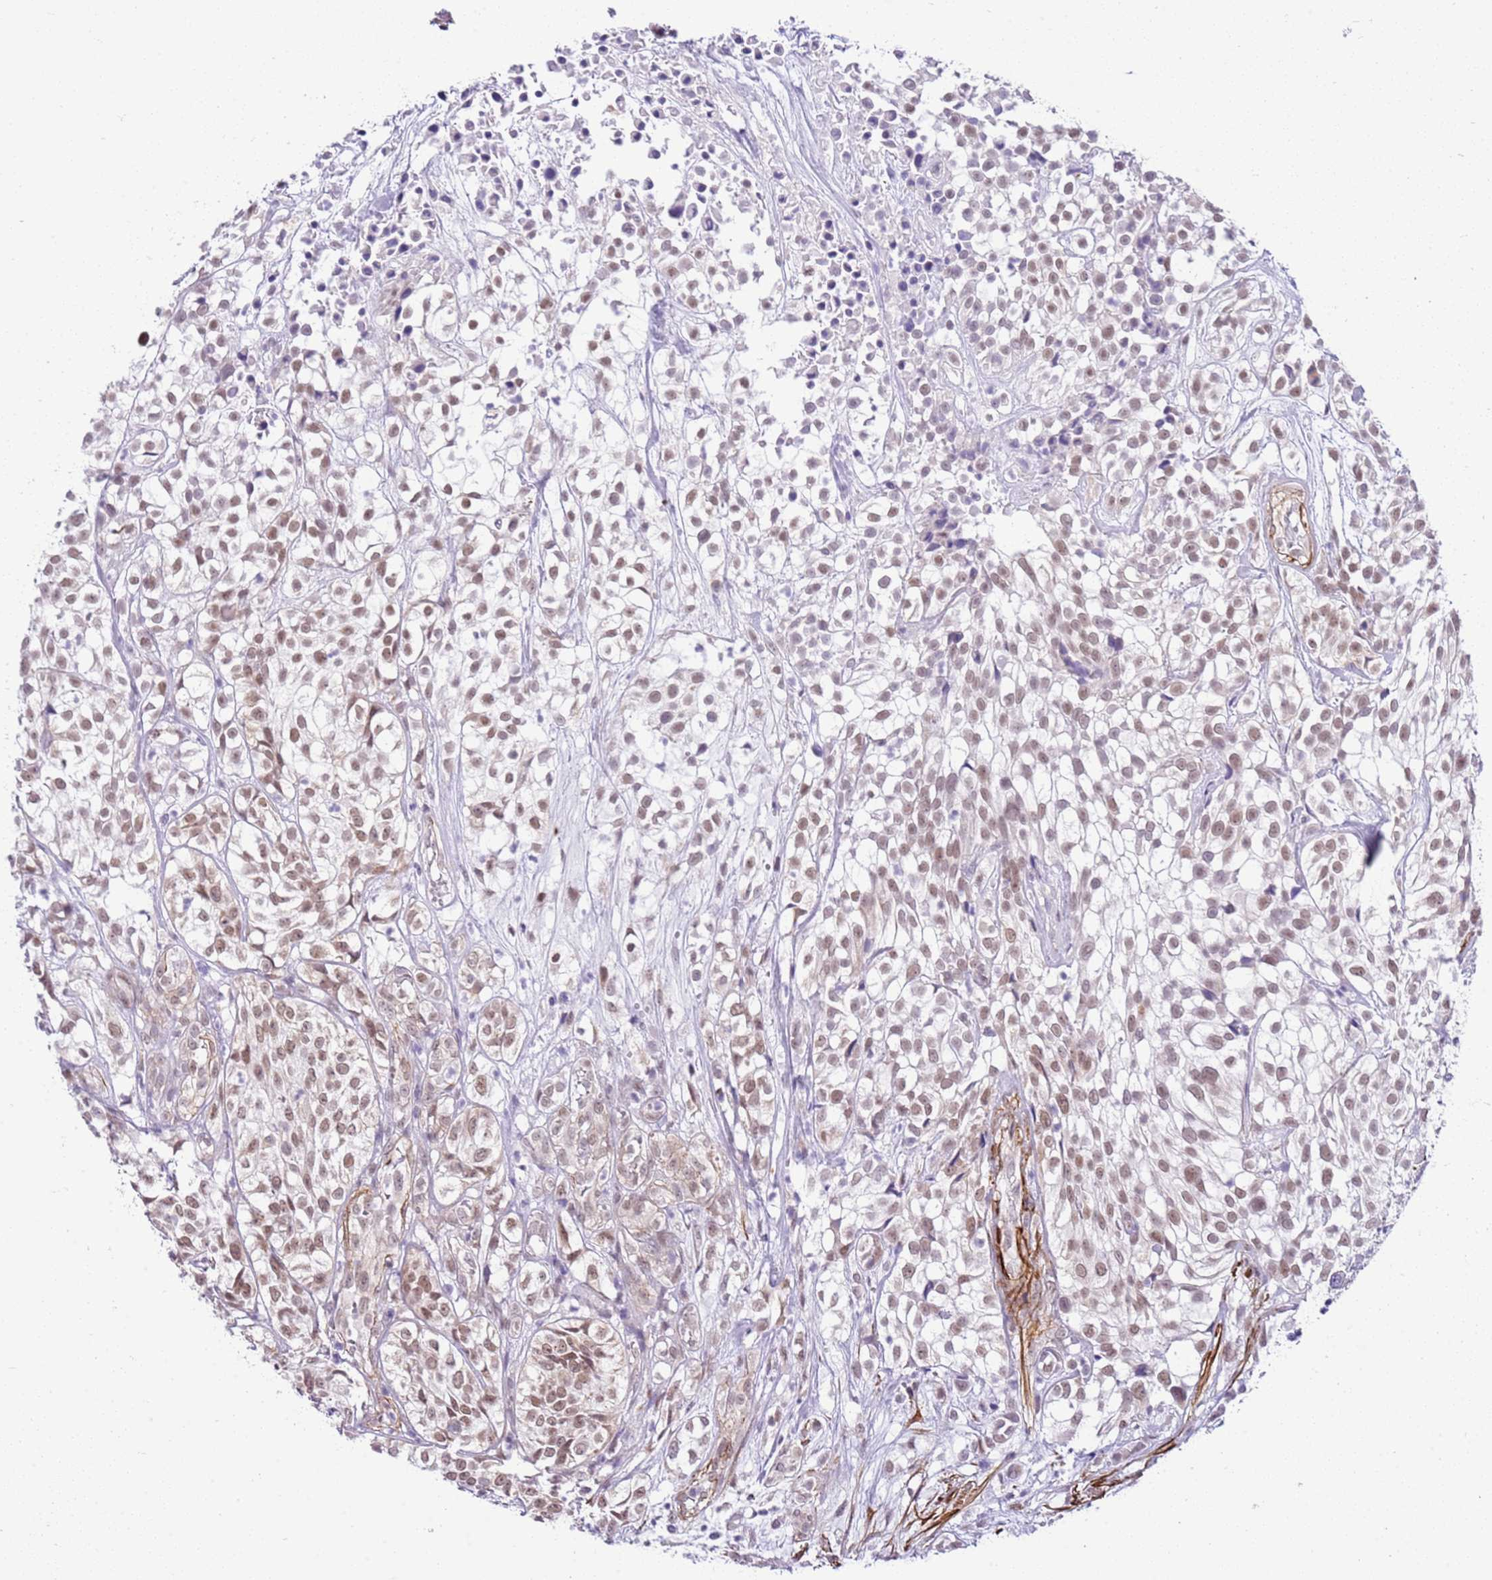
{"staining": {"intensity": "weak", "quantity": ">75%", "location": "nuclear"}, "tissue": "urothelial cancer", "cell_type": "Tumor cells", "image_type": "cancer", "snomed": [{"axis": "morphology", "description": "Urothelial carcinoma, High grade"}, {"axis": "topography", "description": "Urinary bladder"}], "caption": "Immunohistochemical staining of human urothelial cancer exhibits low levels of weak nuclear expression in about >75% of tumor cells.", "gene": "SMIM4", "patient": {"sex": "male", "age": 56}}